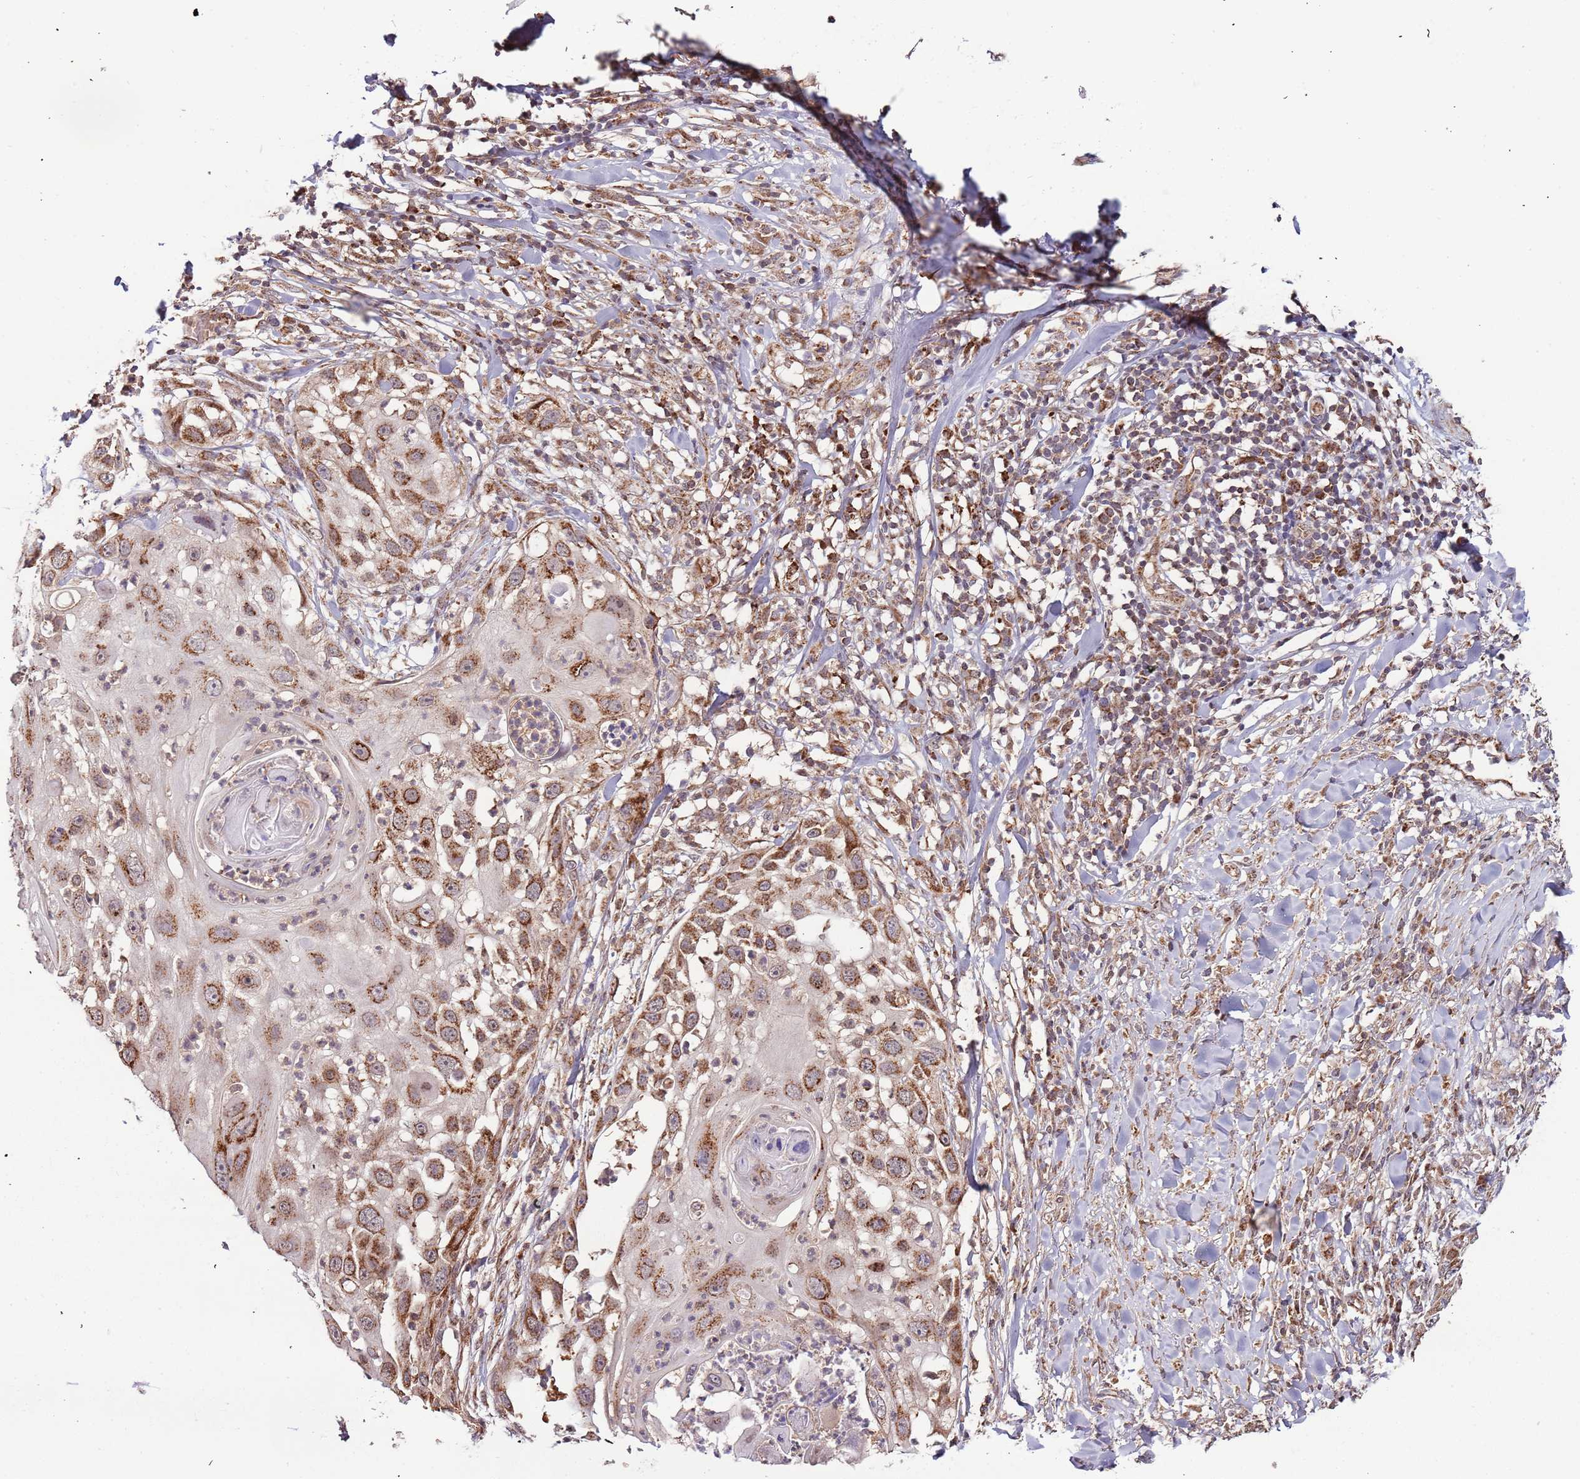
{"staining": {"intensity": "moderate", "quantity": ">75%", "location": "cytoplasmic/membranous"}, "tissue": "skin cancer", "cell_type": "Tumor cells", "image_type": "cancer", "snomed": [{"axis": "morphology", "description": "Squamous cell carcinoma, NOS"}, {"axis": "topography", "description": "Skin"}], "caption": "Immunohistochemical staining of skin cancer (squamous cell carcinoma) demonstrates moderate cytoplasmic/membranous protein positivity in approximately >75% of tumor cells.", "gene": "IL17RD", "patient": {"sex": "female", "age": 44}}